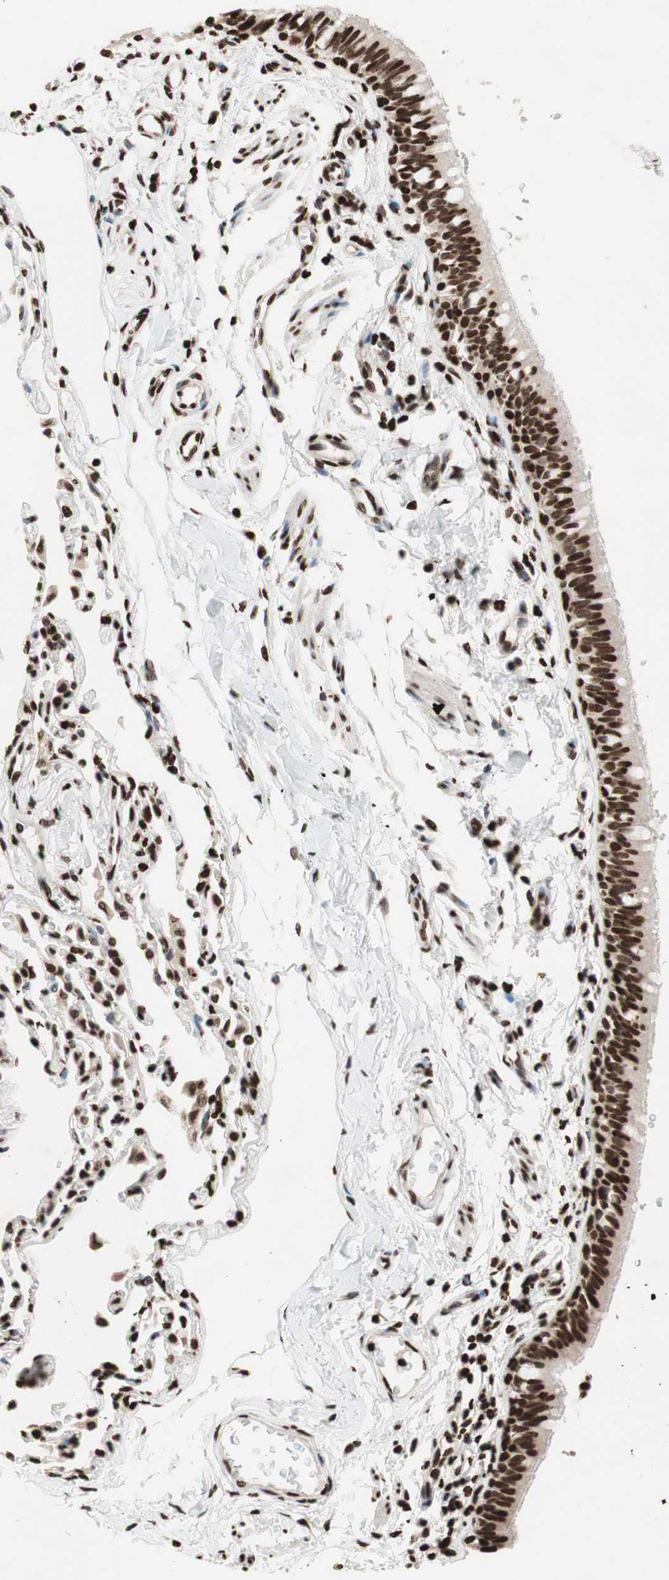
{"staining": {"intensity": "strong", "quantity": ">75%", "location": "nuclear"}, "tissue": "bronchus", "cell_type": "Respiratory epithelial cells", "image_type": "normal", "snomed": [{"axis": "morphology", "description": "Normal tissue, NOS"}, {"axis": "topography", "description": "Bronchus"}, {"axis": "topography", "description": "Lung"}], "caption": "Respiratory epithelial cells demonstrate high levels of strong nuclear staining in approximately >75% of cells in benign human bronchus.", "gene": "NCOA3", "patient": {"sex": "male", "age": 64}}